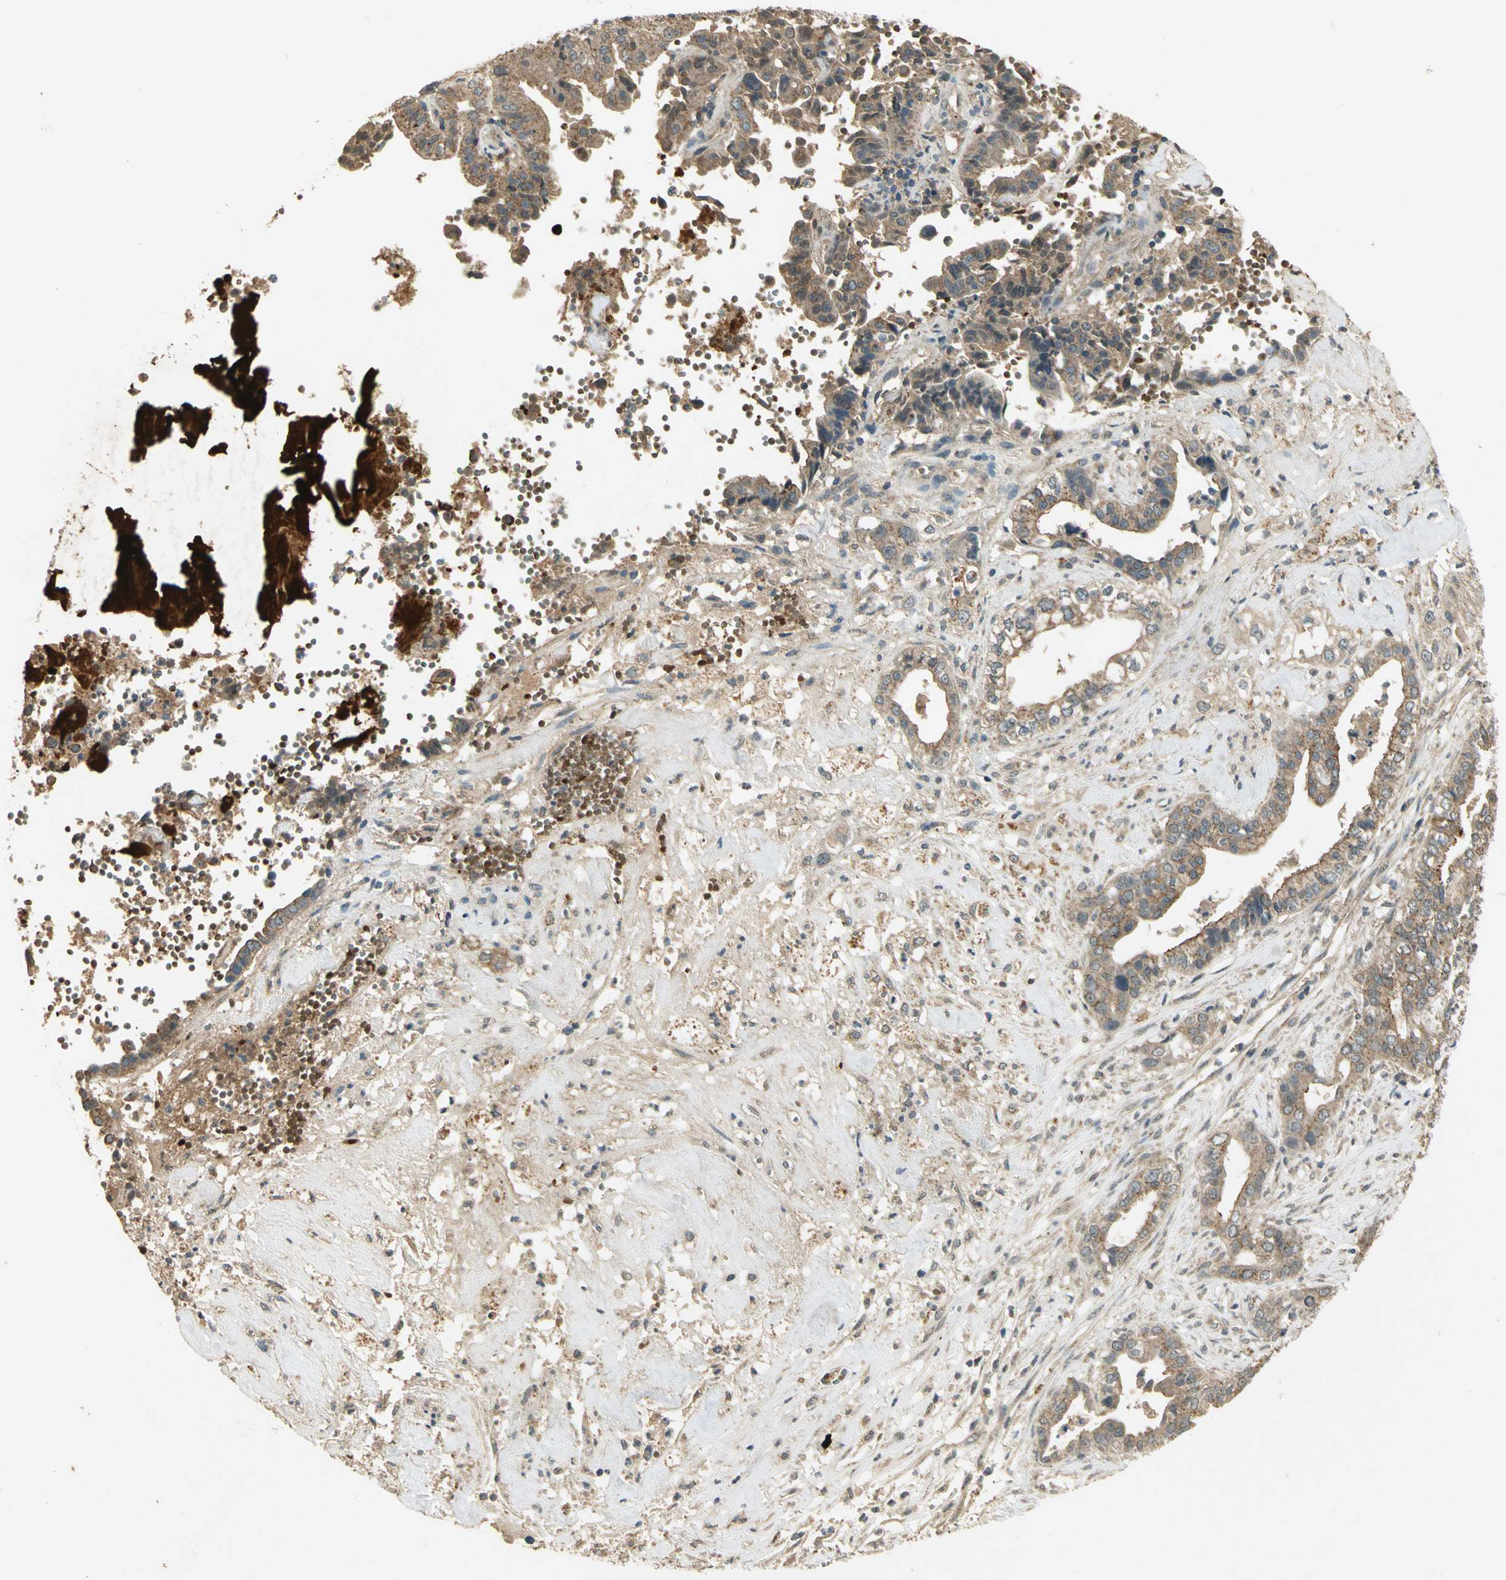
{"staining": {"intensity": "moderate", "quantity": ">75%", "location": "cytoplasmic/membranous"}, "tissue": "liver cancer", "cell_type": "Tumor cells", "image_type": "cancer", "snomed": [{"axis": "morphology", "description": "Cholangiocarcinoma"}, {"axis": "topography", "description": "Liver"}], "caption": "Immunohistochemistry (DAB (3,3'-diaminobenzidine)) staining of cholangiocarcinoma (liver) demonstrates moderate cytoplasmic/membranous protein positivity in approximately >75% of tumor cells.", "gene": "KEAP1", "patient": {"sex": "female", "age": 61}}